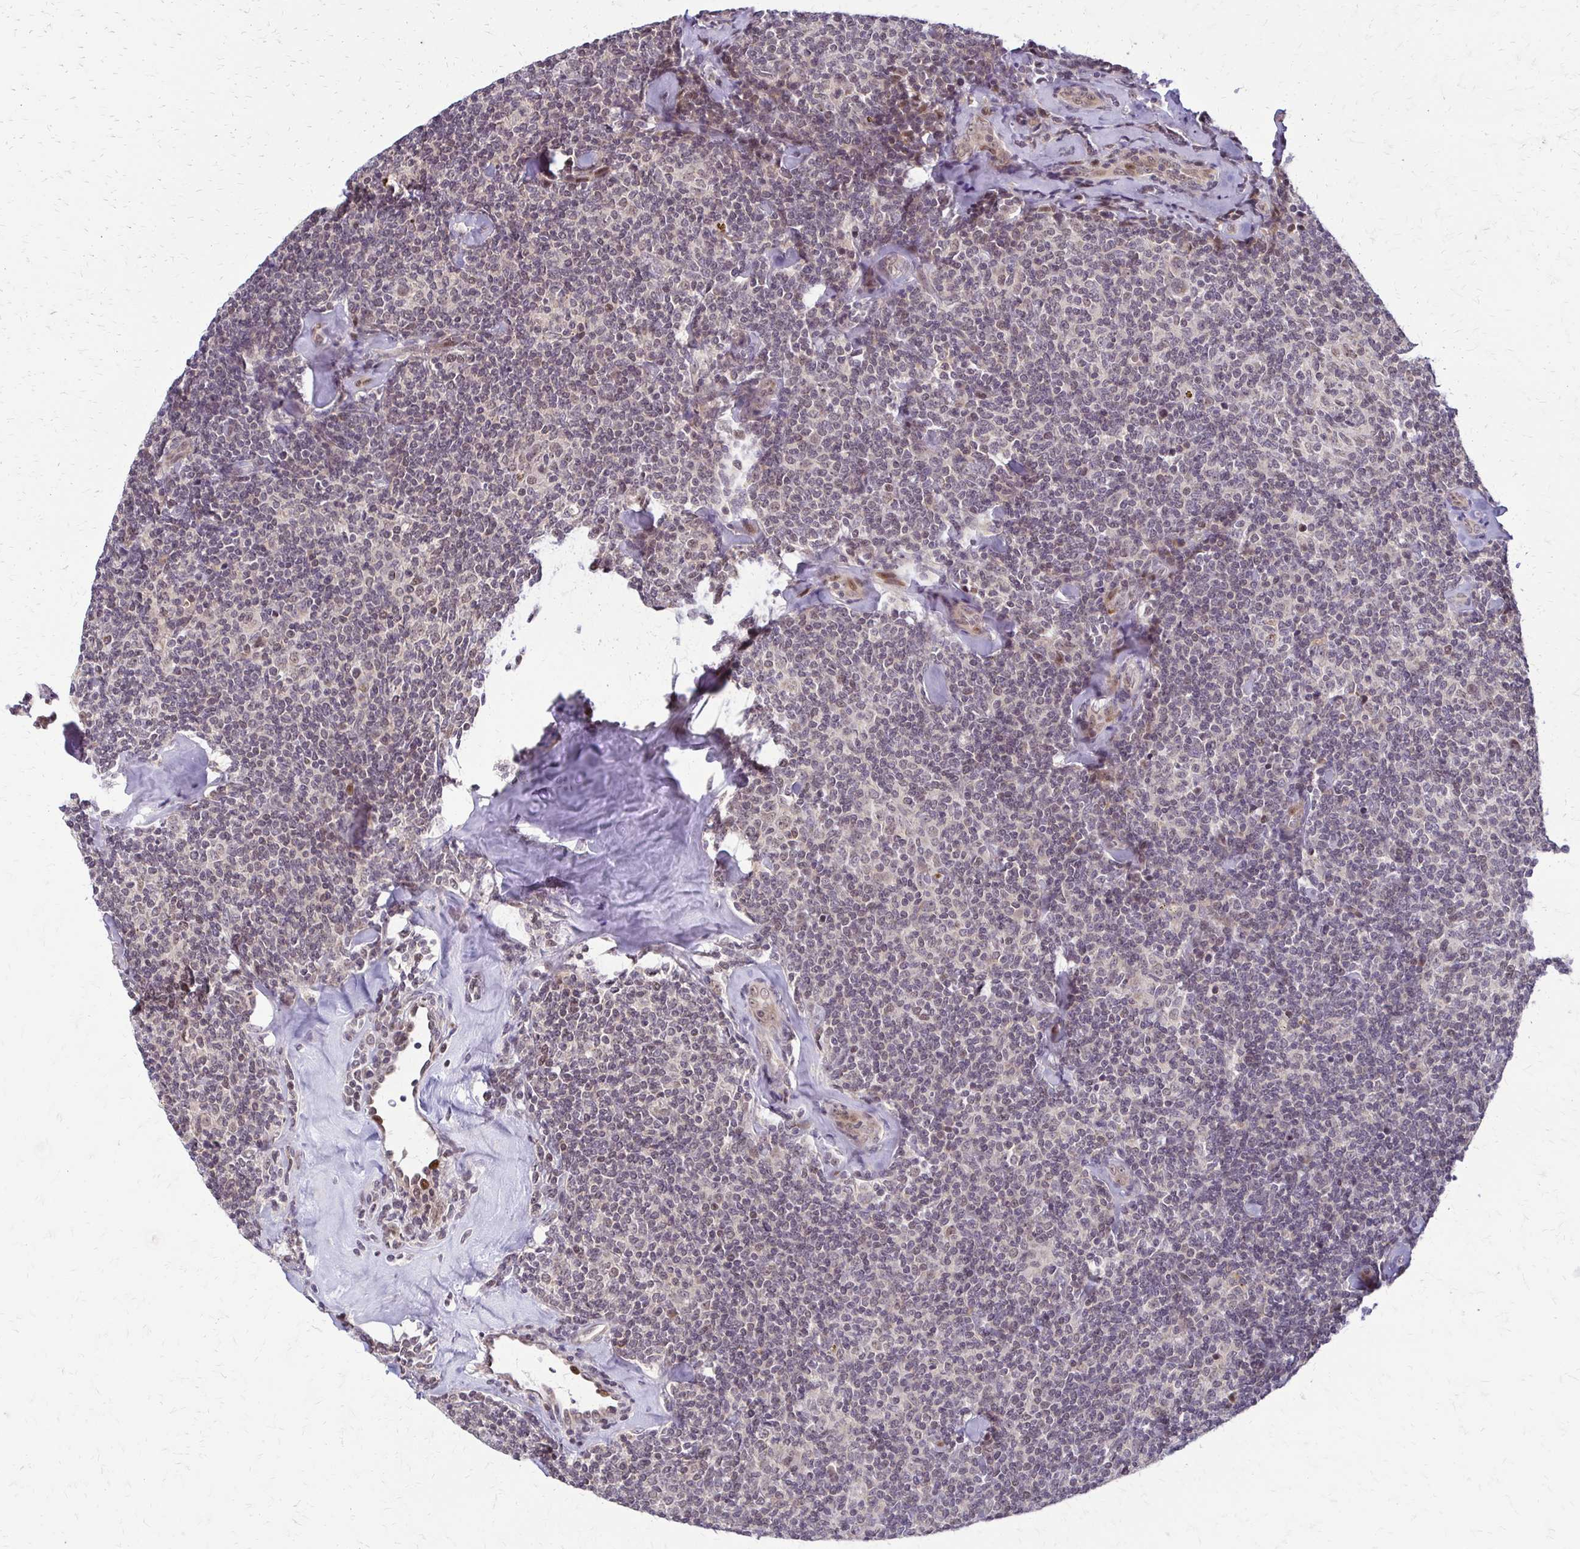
{"staining": {"intensity": "moderate", "quantity": "<25%", "location": "nuclear"}, "tissue": "lymphoma", "cell_type": "Tumor cells", "image_type": "cancer", "snomed": [{"axis": "morphology", "description": "Malignant lymphoma, non-Hodgkin's type, Low grade"}, {"axis": "topography", "description": "Lymph node"}], "caption": "Moderate nuclear staining for a protein is present in approximately <25% of tumor cells of malignant lymphoma, non-Hodgkin's type (low-grade) using IHC.", "gene": "TRIR", "patient": {"sex": "female", "age": 56}}